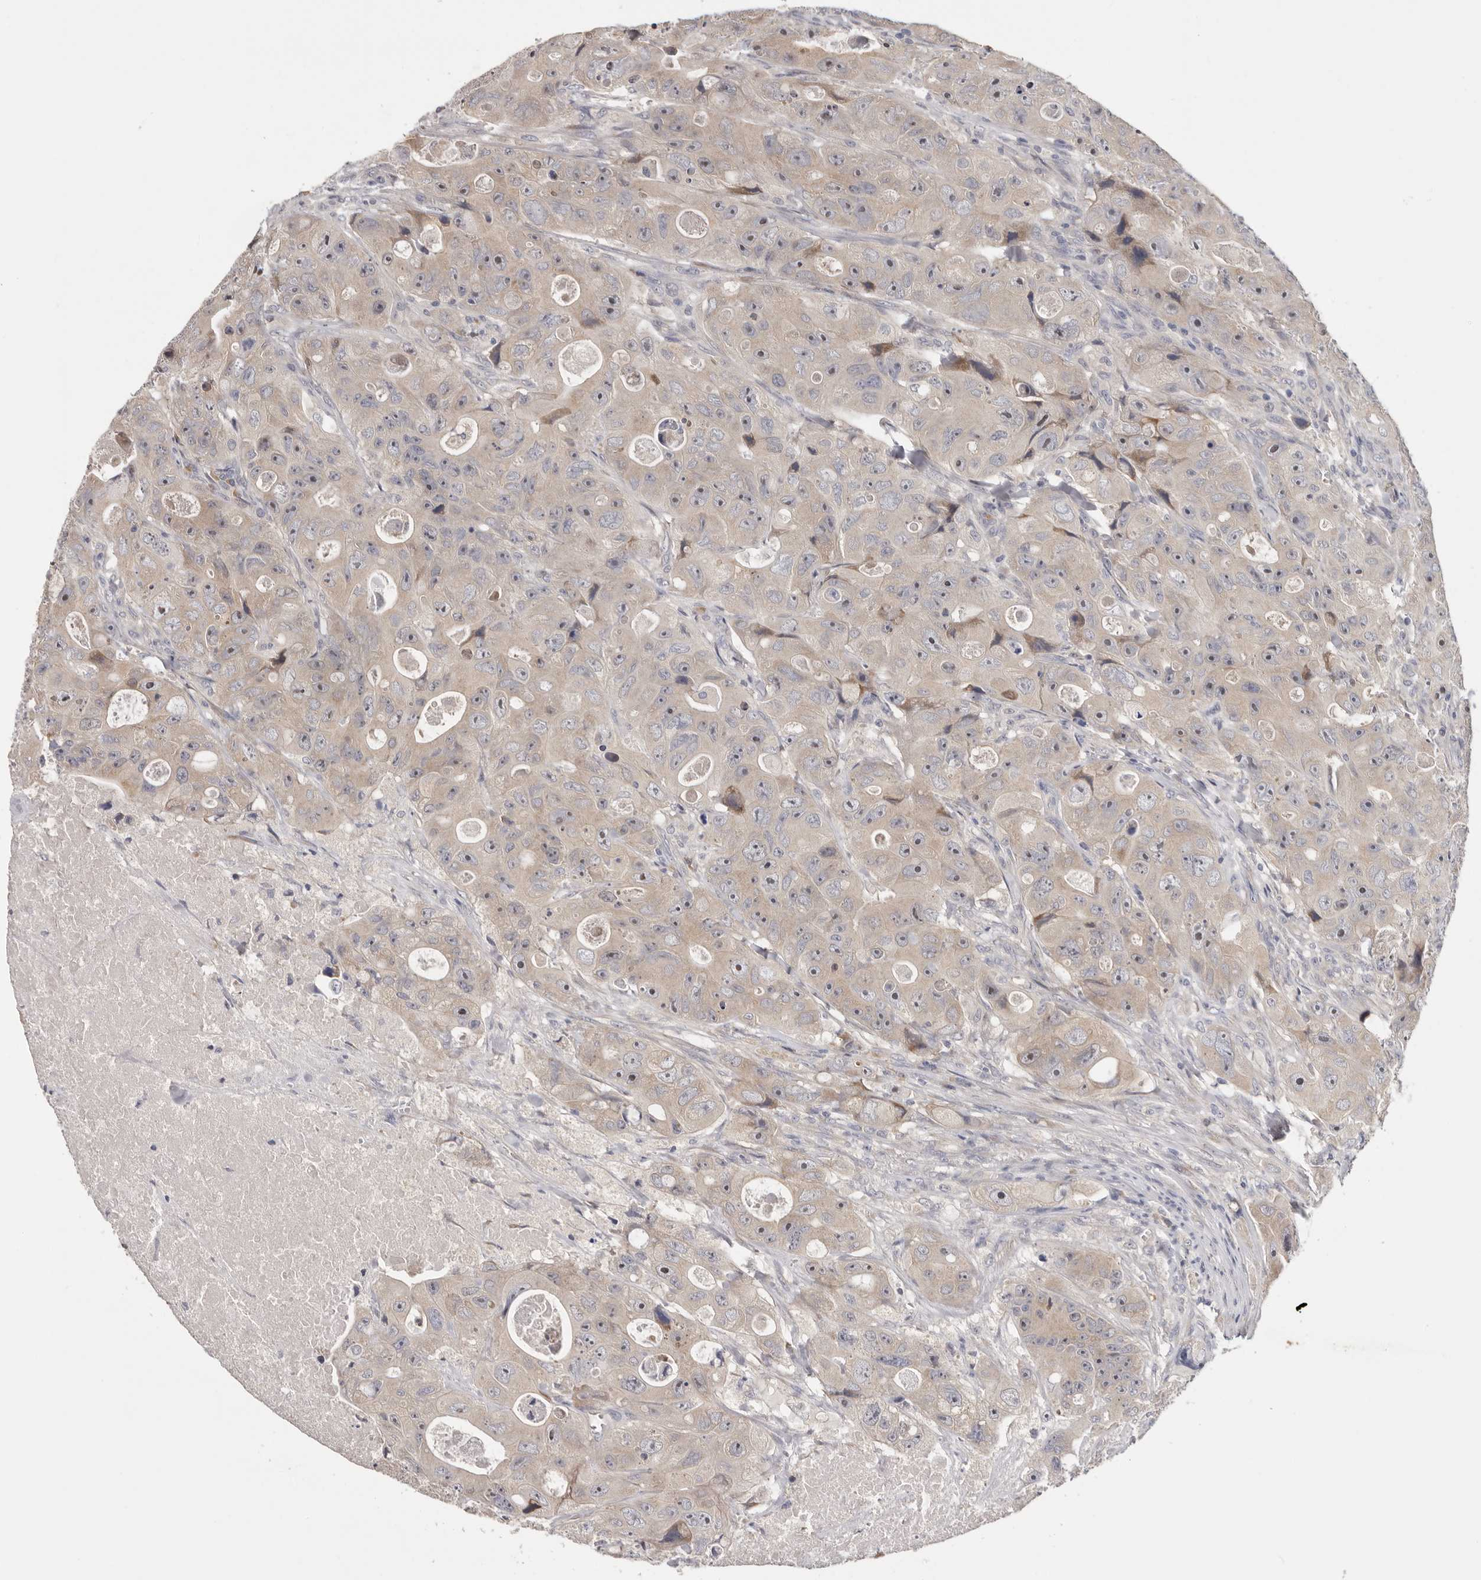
{"staining": {"intensity": "weak", "quantity": "<25%", "location": "cytoplasmic/membranous,nuclear"}, "tissue": "colorectal cancer", "cell_type": "Tumor cells", "image_type": "cancer", "snomed": [{"axis": "morphology", "description": "Adenocarcinoma, NOS"}, {"axis": "topography", "description": "Colon"}], "caption": "Micrograph shows no protein staining in tumor cells of colorectal adenocarcinoma tissue.", "gene": "KIF2B", "patient": {"sex": "female", "age": 46}}